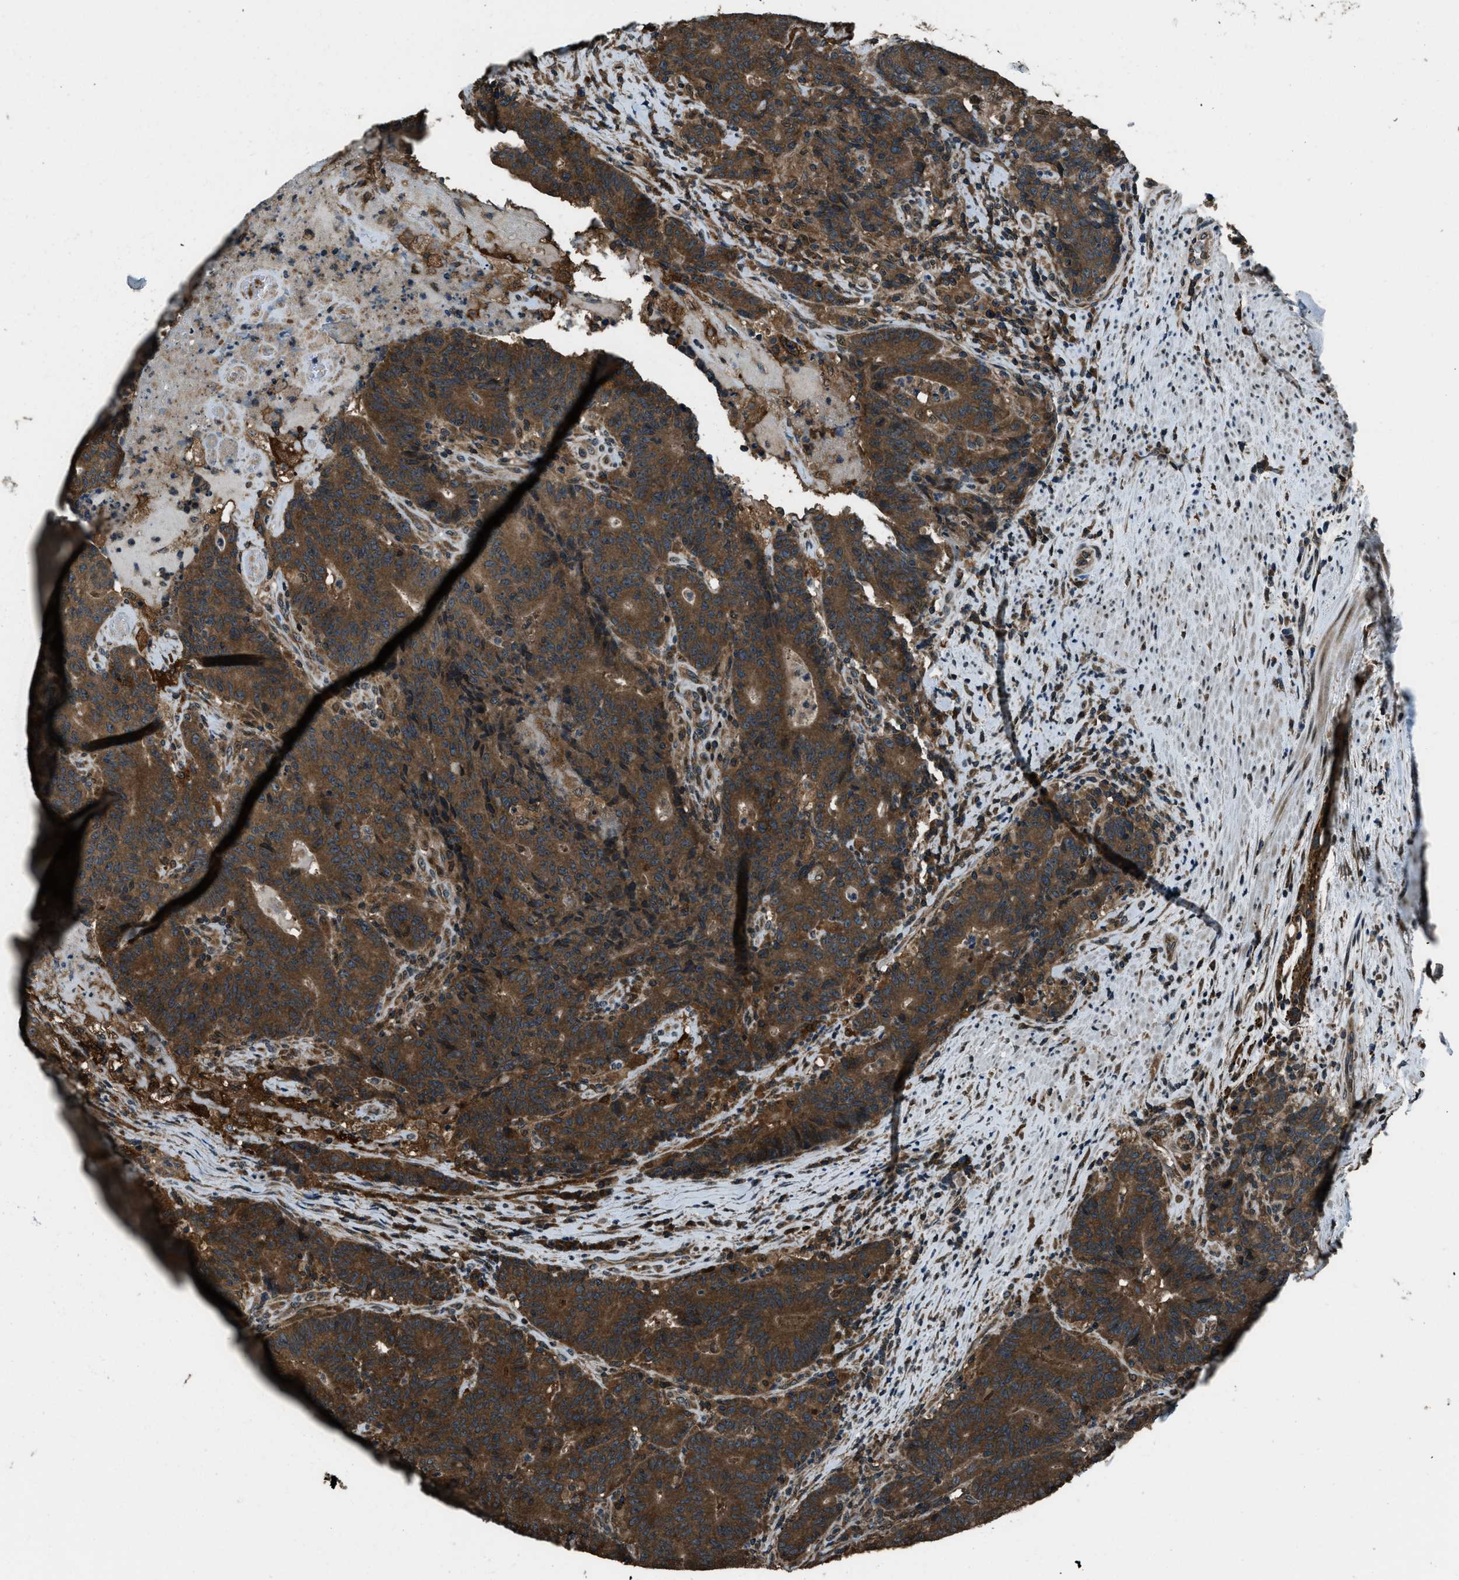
{"staining": {"intensity": "moderate", "quantity": ">75%", "location": "cytoplasmic/membranous"}, "tissue": "colorectal cancer", "cell_type": "Tumor cells", "image_type": "cancer", "snomed": [{"axis": "morphology", "description": "Normal tissue, NOS"}, {"axis": "morphology", "description": "Adenocarcinoma, NOS"}, {"axis": "topography", "description": "Colon"}], "caption": "This is an image of immunohistochemistry (IHC) staining of colorectal cancer, which shows moderate staining in the cytoplasmic/membranous of tumor cells.", "gene": "TRIM4", "patient": {"sex": "female", "age": 75}}